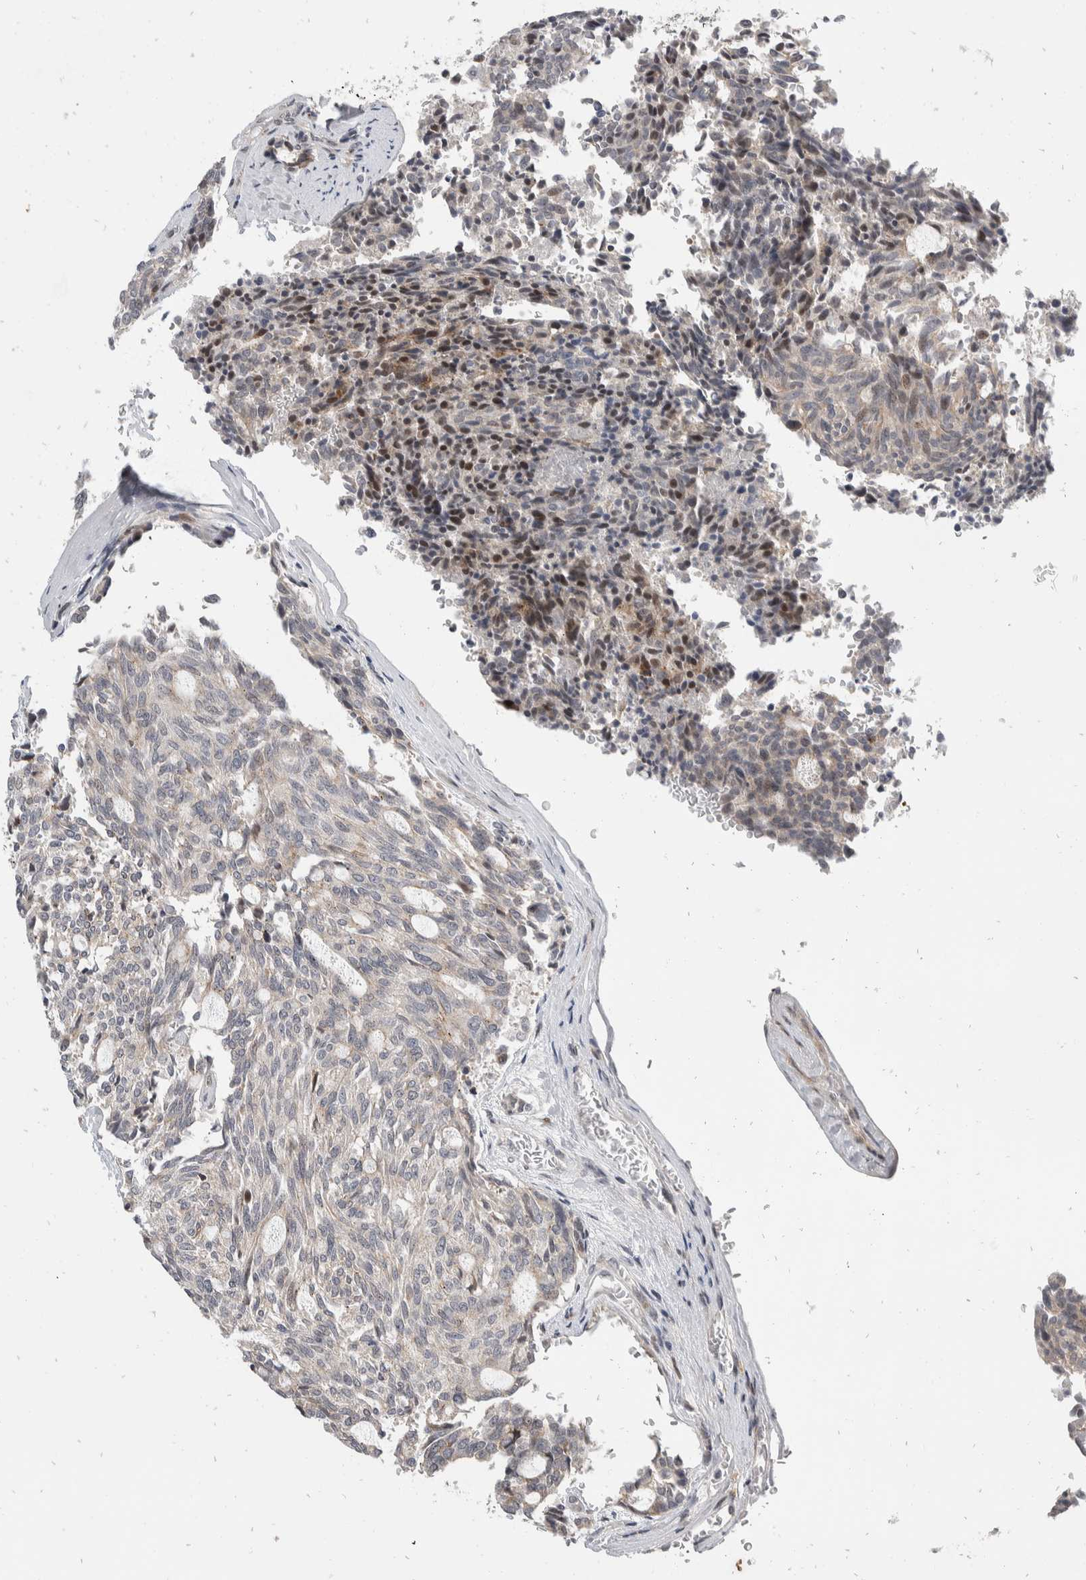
{"staining": {"intensity": "negative", "quantity": "none", "location": "none"}, "tissue": "carcinoid", "cell_type": "Tumor cells", "image_type": "cancer", "snomed": [{"axis": "morphology", "description": "Carcinoid, malignant, NOS"}, {"axis": "topography", "description": "Pancreas"}], "caption": "DAB immunohistochemical staining of carcinoid exhibits no significant expression in tumor cells.", "gene": "ZNF703", "patient": {"sex": "female", "age": 54}}